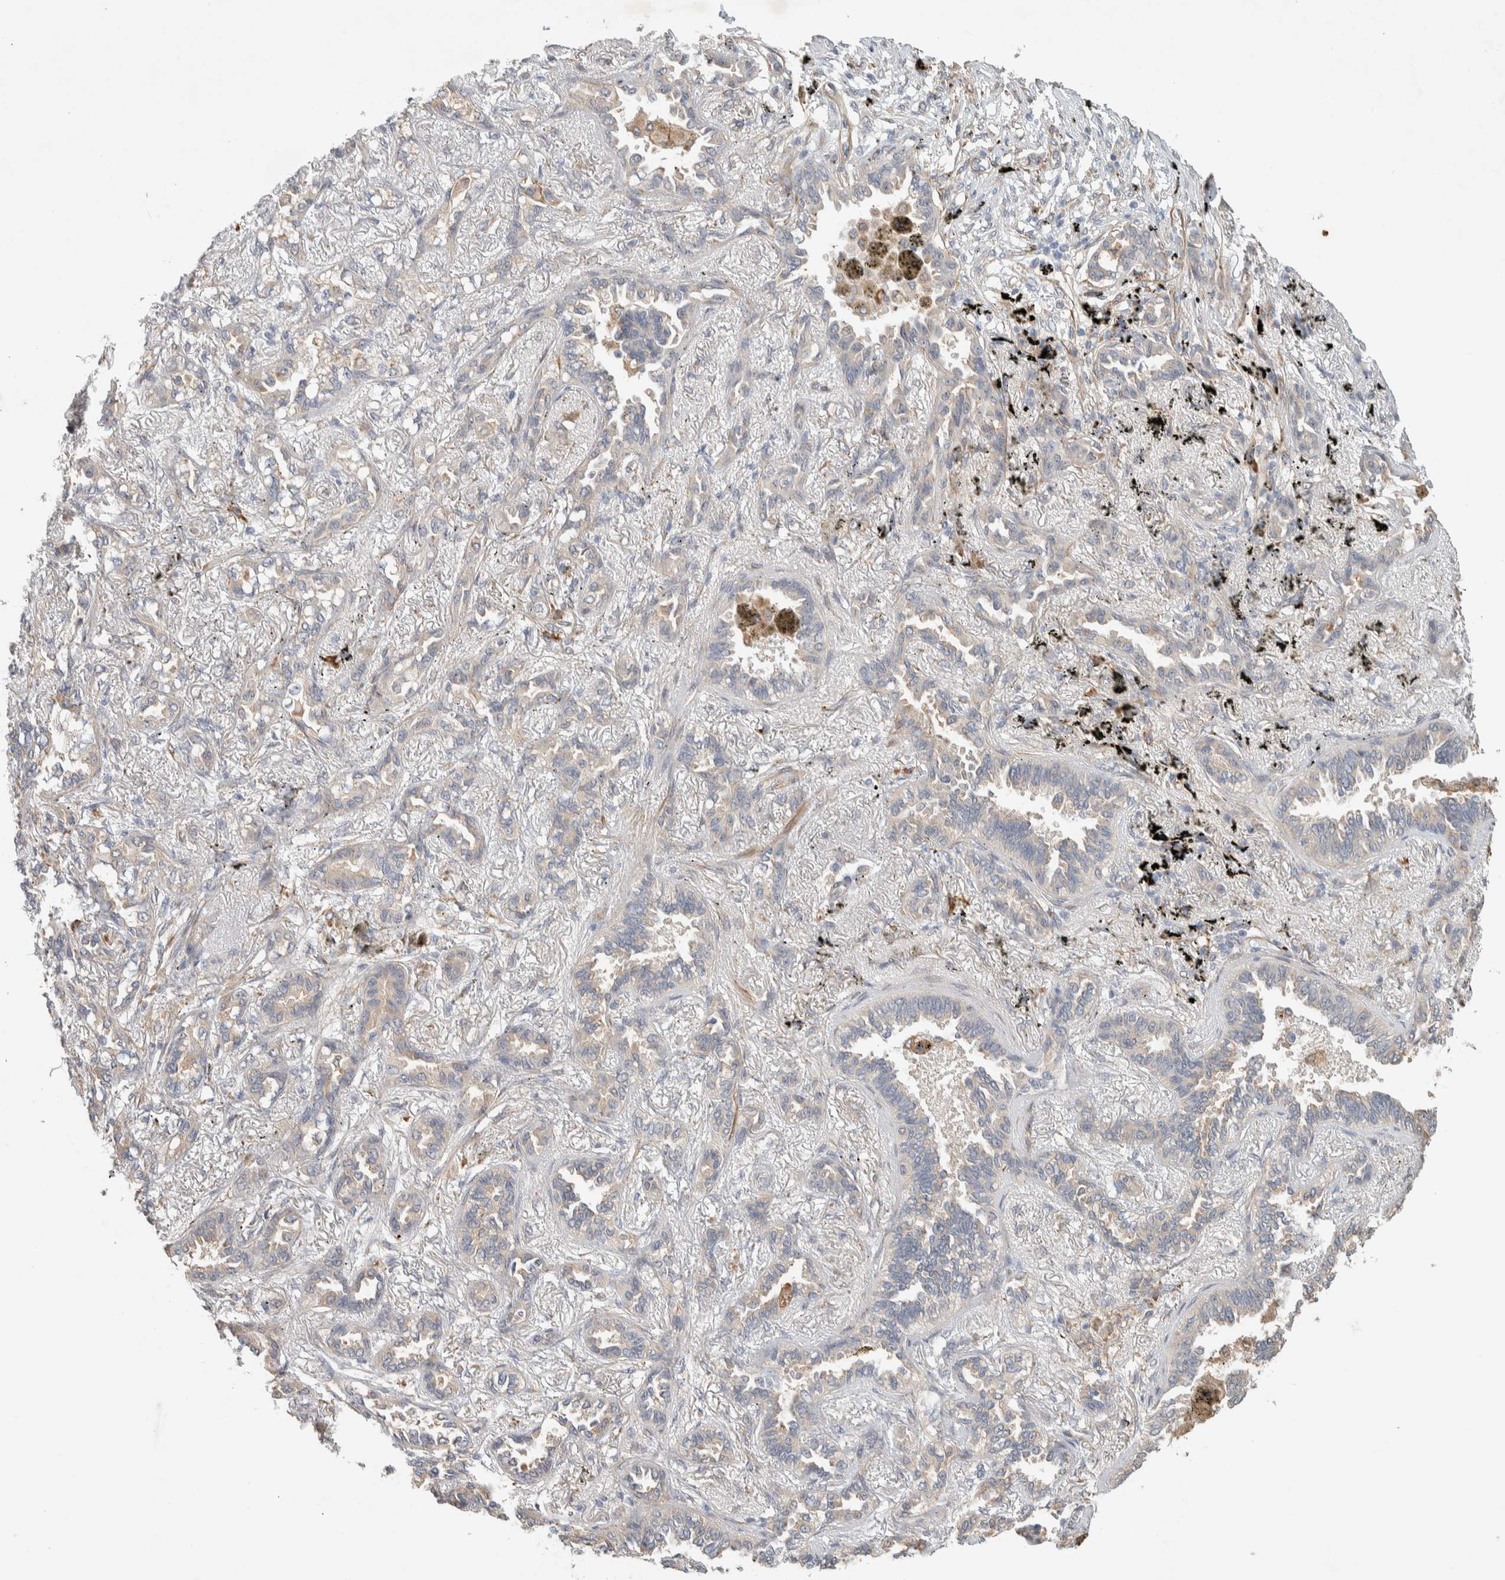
{"staining": {"intensity": "negative", "quantity": "none", "location": "none"}, "tissue": "lung cancer", "cell_type": "Tumor cells", "image_type": "cancer", "snomed": [{"axis": "morphology", "description": "Adenocarcinoma, NOS"}, {"axis": "topography", "description": "Lung"}], "caption": "Human lung cancer stained for a protein using immunohistochemistry (IHC) reveals no expression in tumor cells.", "gene": "KLHL40", "patient": {"sex": "male", "age": 59}}